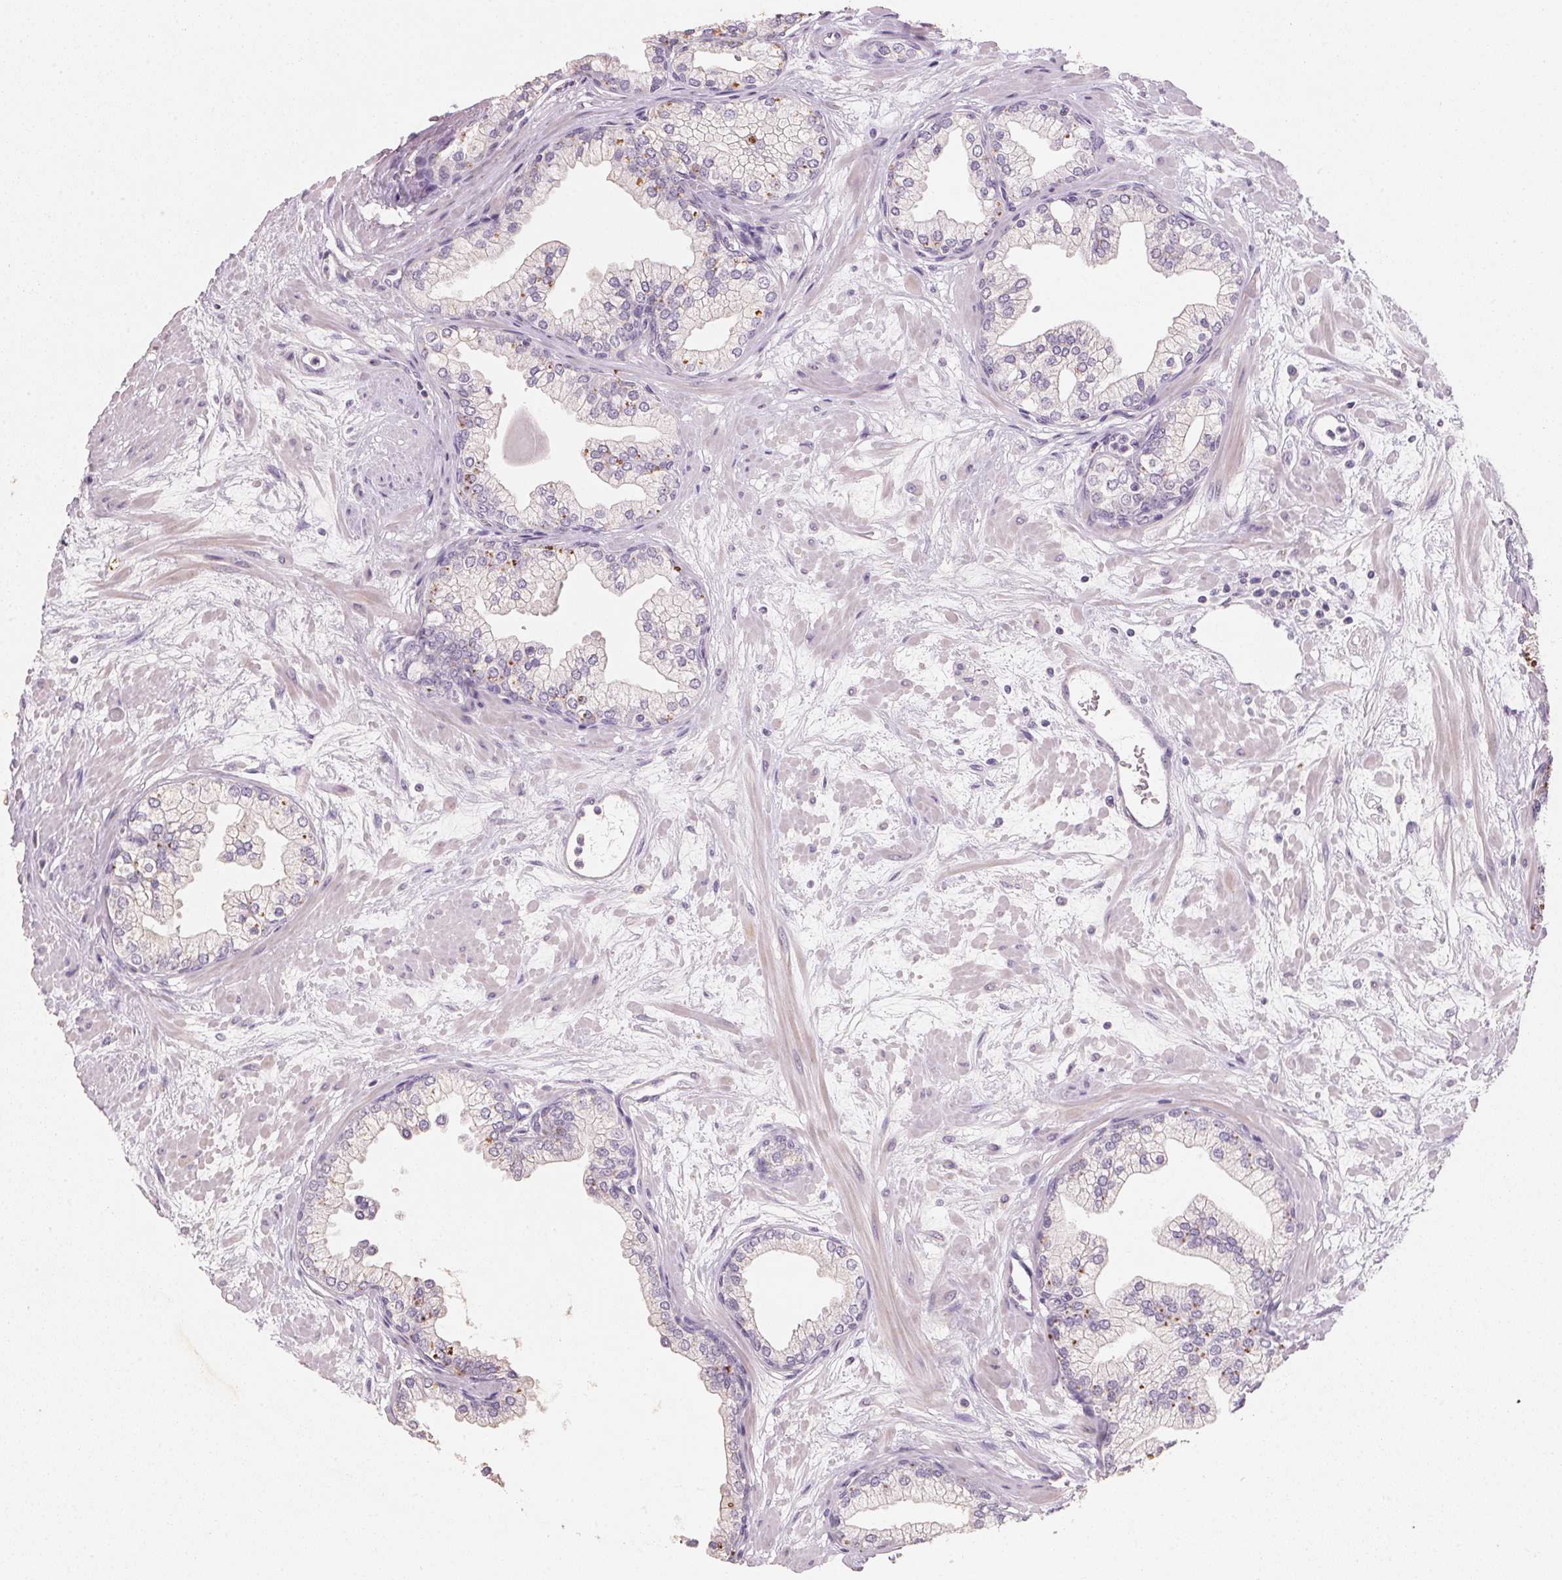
{"staining": {"intensity": "moderate", "quantity": "<25%", "location": "cytoplasmic/membranous"}, "tissue": "prostate", "cell_type": "Glandular cells", "image_type": "normal", "snomed": [{"axis": "morphology", "description": "Normal tissue, NOS"}, {"axis": "topography", "description": "Prostate"}, {"axis": "topography", "description": "Peripheral nerve tissue"}], "caption": "Protein staining of unremarkable prostate demonstrates moderate cytoplasmic/membranous expression in about <25% of glandular cells. Using DAB (brown) and hematoxylin (blue) stains, captured at high magnification using brightfield microscopy.", "gene": "CXCL5", "patient": {"sex": "male", "age": 61}}